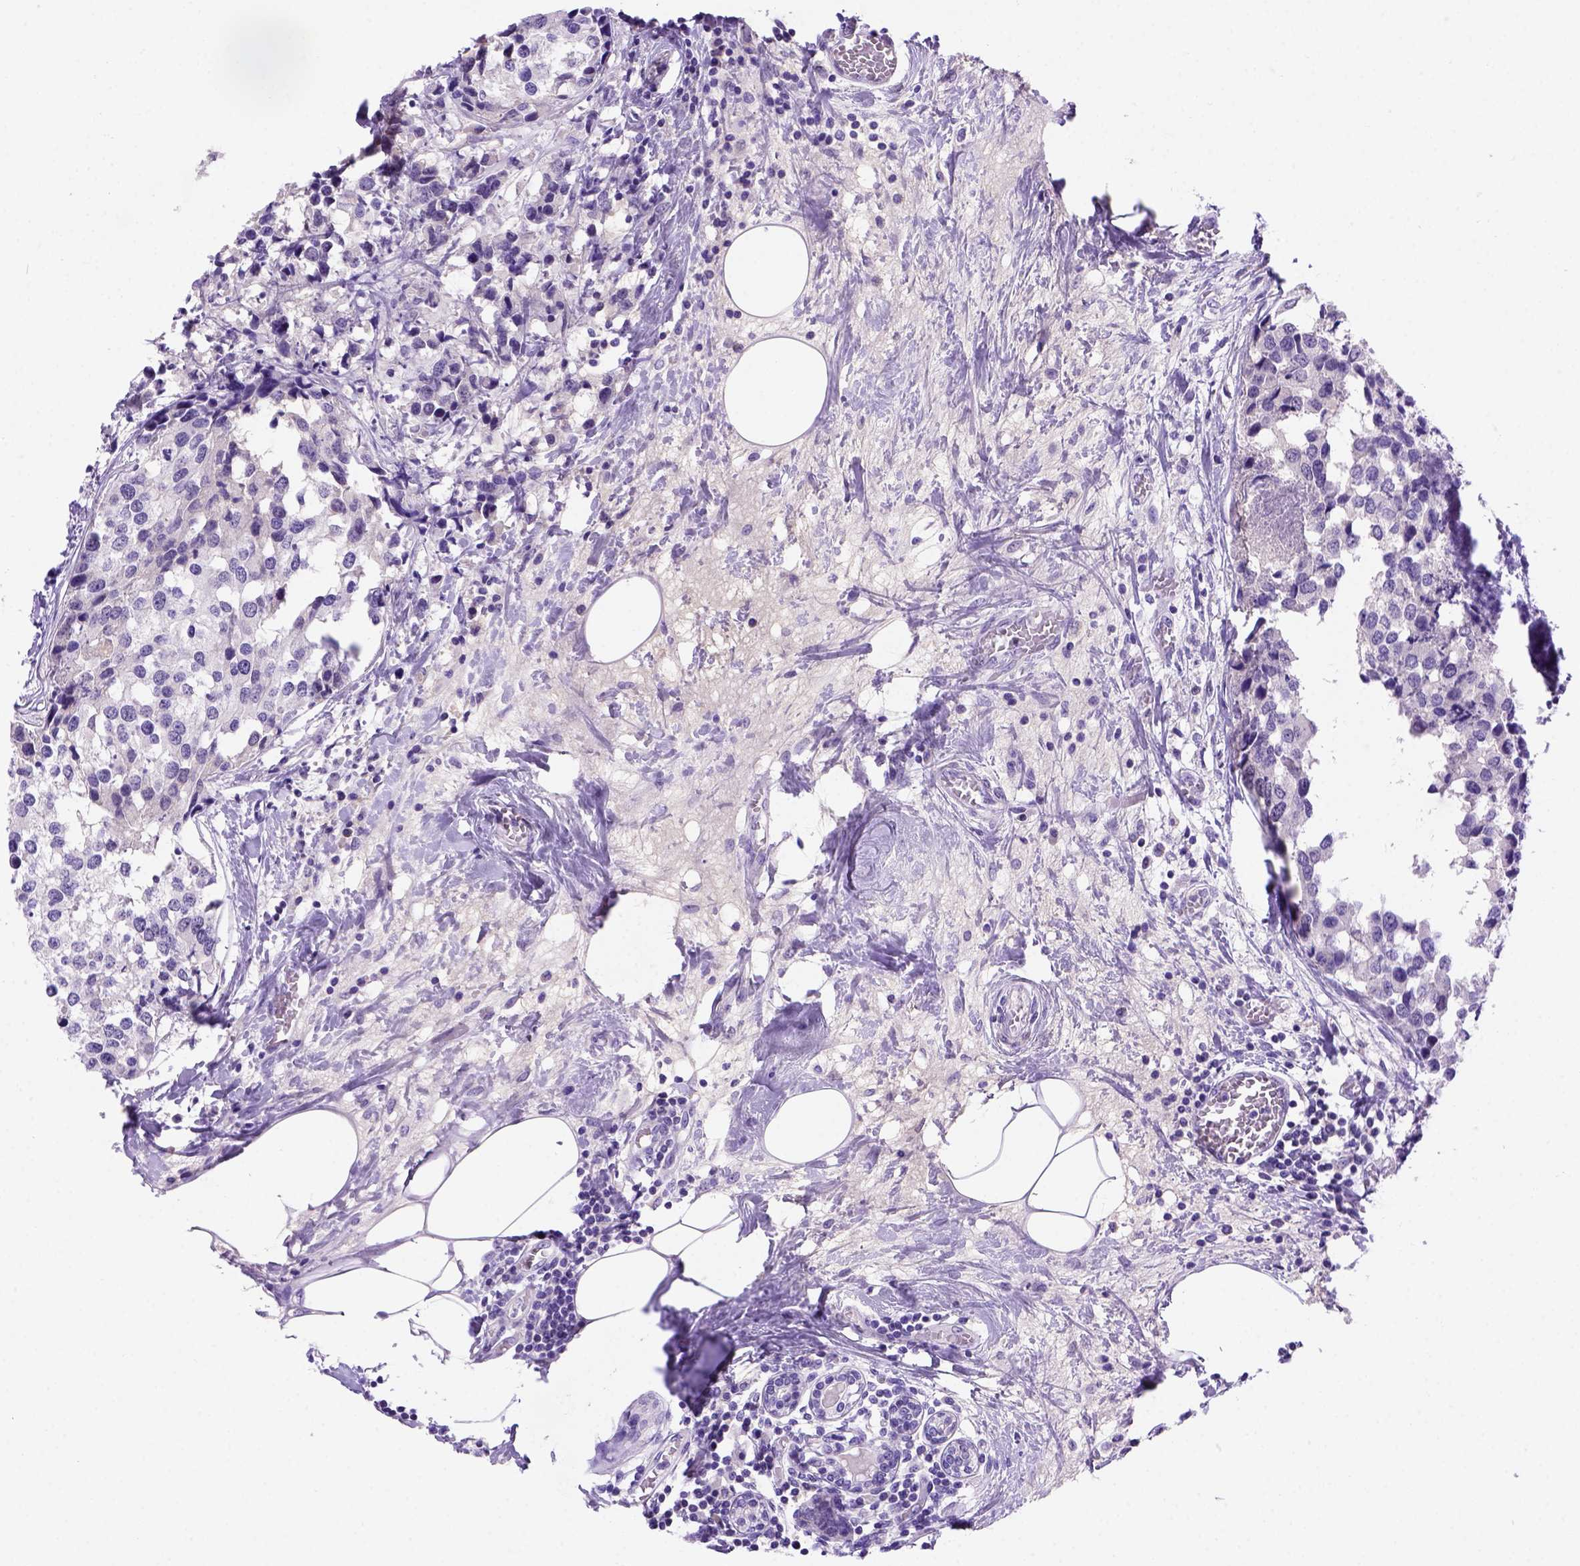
{"staining": {"intensity": "negative", "quantity": "none", "location": "none"}, "tissue": "breast cancer", "cell_type": "Tumor cells", "image_type": "cancer", "snomed": [{"axis": "morphology", "description": "Lobular carcinoma"}, {"axis": "topography", "description": "Breast"}], "caption": "DAB (3,3'-diaminobenzidine) immunohistochemical staining of human breast cancer (lobular carcinoma) reveals no significant positivity in tumor cells.", "gene": "FAM81B", "patient": {"sex": "female", "age": 59}}